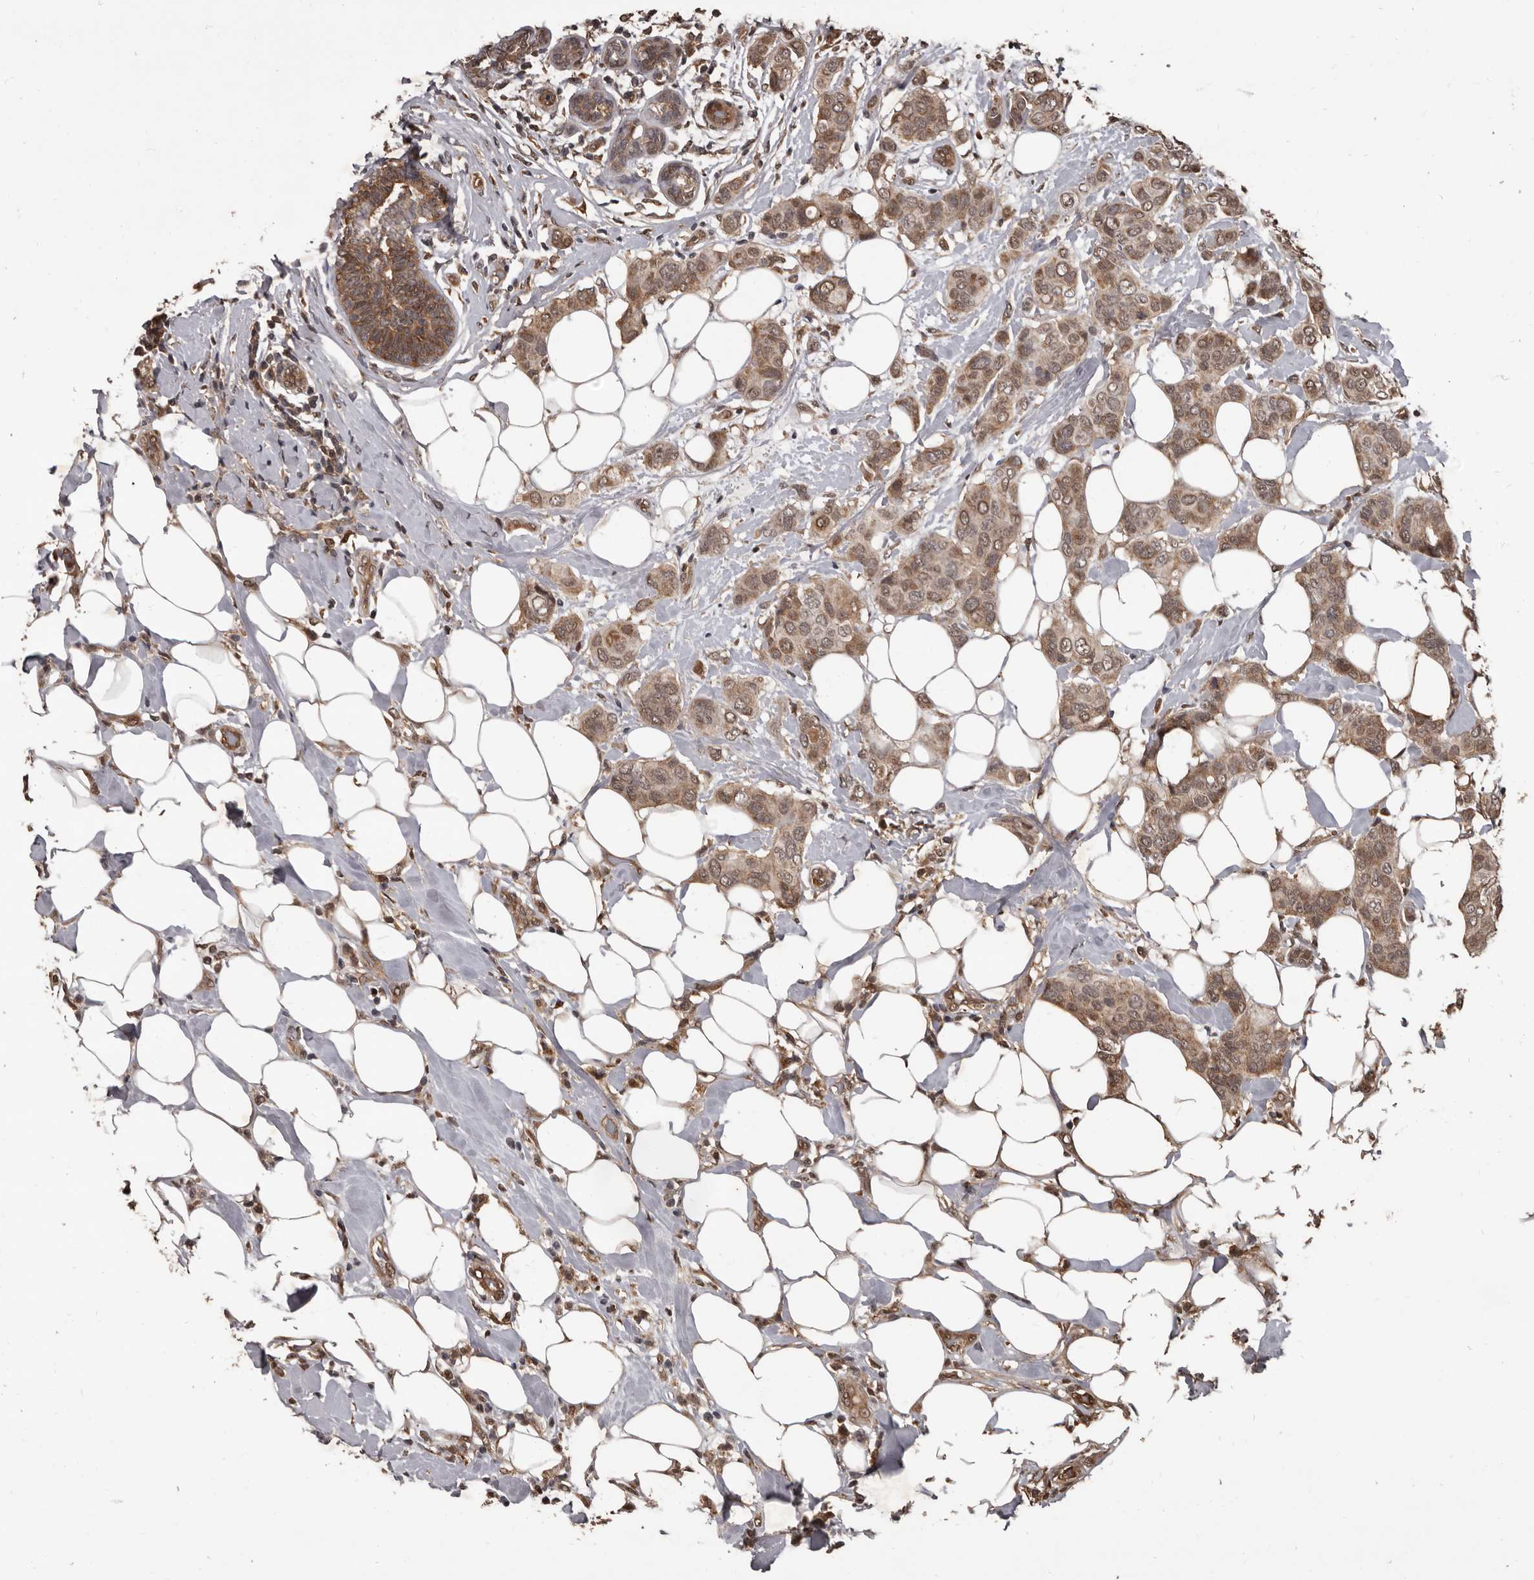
{"staining": {"intensity": "moderate", "quantity": ">75%", "location": "cytoplasmic/membranous,nuclear"}, "tissue": "breast cancer", "cell_type": "Tumor cells", "image_type": "cancer", "snomed": [{"axis": "morphology", "description": "Lobular carcinoma"}, {"axis": "topography", "description": "Breast"}], "caption": "Immunohistochemical staining of human breast lobular carcinoma exhibits medium levels of moderate cytoplasmic/membranous and nuclear protein positivity in approximately >75% of tumor cells.", "gene": "AHR", "patient": {"sex": "female", "age": 51}}